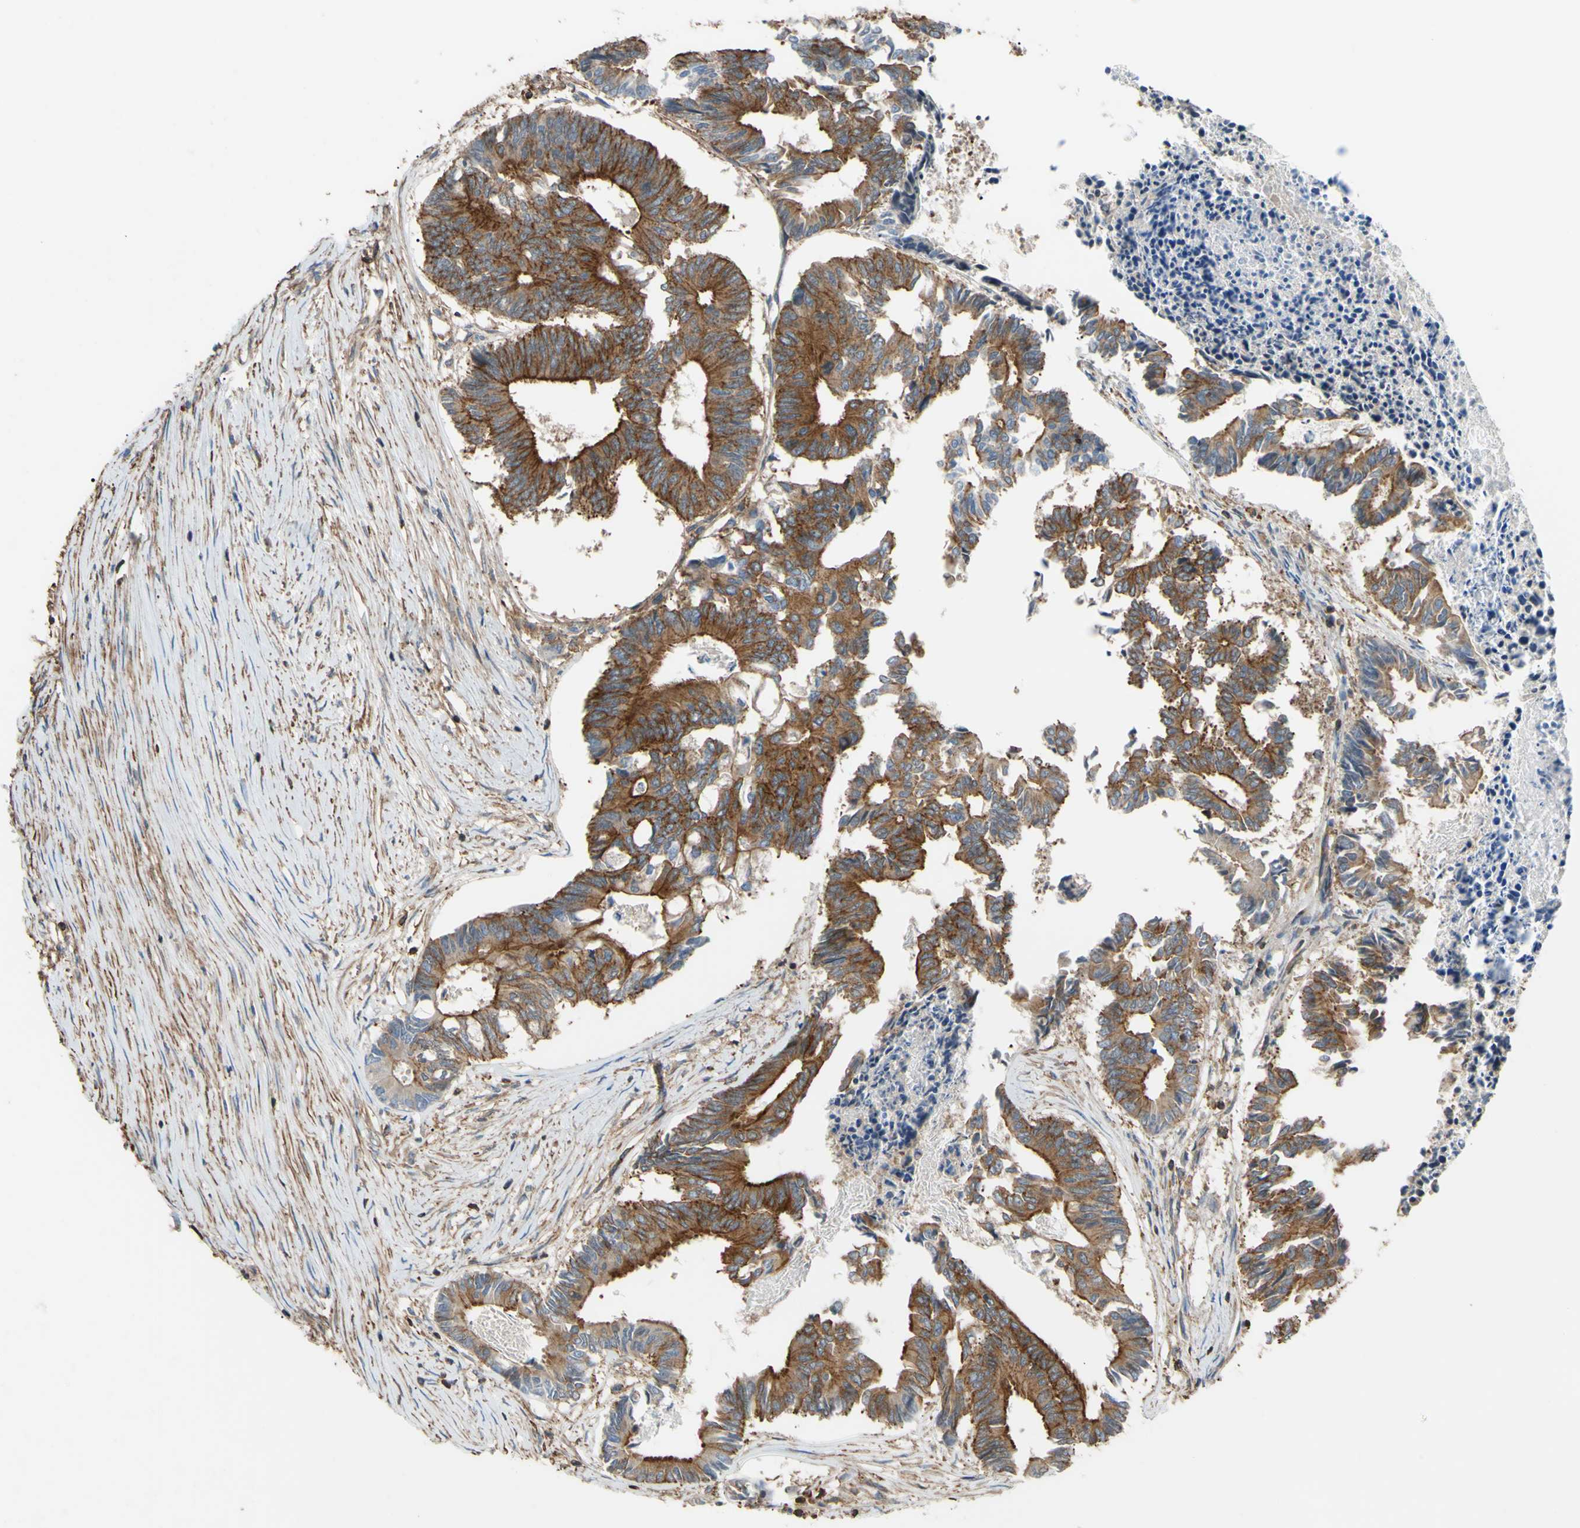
{"staining": {"intensity": "strong", "quantity": ">75%", "location": "cytoplasmic/membranous"}, "tissue": "colorectal cancer", "cell_type": "Tumor cells", "image_type": "cancer", "snomed": [{"axis": "morphology", "description": "Adenocarcinoma, NOS"}, {"axis": "topography", "description": "Rectum"}], "caption": "Immunohistochemistry (IHC) (DAB) staining of human colorectal cancer (adenocarcinoma) demonstrates strong cytoplasmic/membranous protein expression in about >75% of tumor cells. The staining was performed using DAB (3,3'-diaminobenzidine) to visualize the protein expression in brown, while the nuclei were stained in blue with hematoxylin (Magnification: 20x).", "gene": "ADD3", "patient": {"sex": "male", "age": 63}}